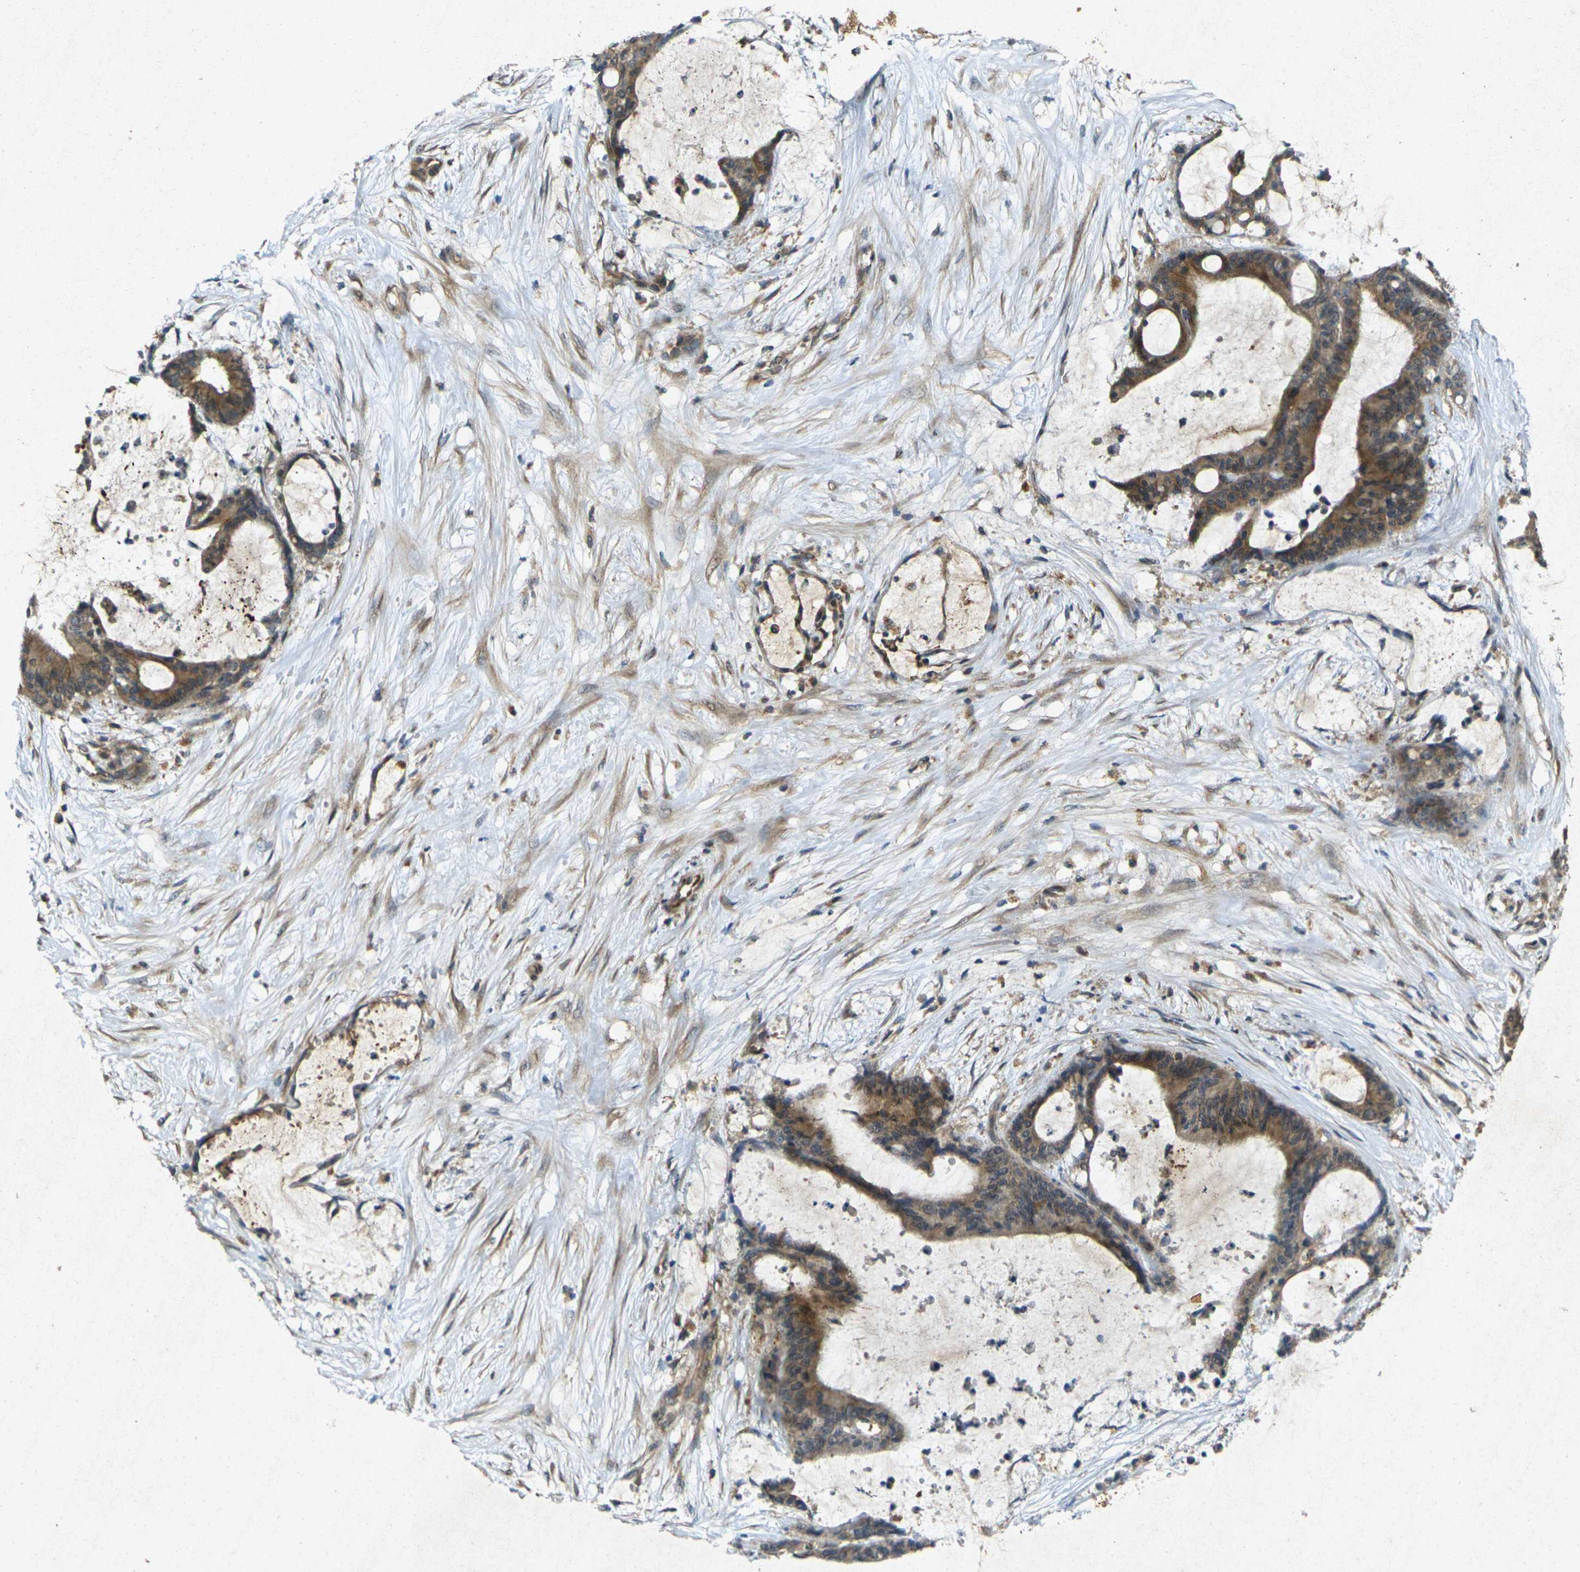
{"staining": {"intensity": "moderate", "quantity": ">75%", "location": "cytoplasmic/membranous"}, "tissue": "liver cancer", "cell_type": "Tumor cells", "image_type": "cancer", "snomed": [{"axis": "morphology", "description": "Cholangiocarcinoma"}, {"axis": "topography", "description": "Liver"}], "caption": "Protein staining of cholangiocarcinoma (liver) tissue displays moderate cytoplasmic/membranous staining in about >75% of tumor cells. The staining was performed using DAB (3,3'-diaminobenzidine) to visualize the protein expression in brown, while the nuclei were stained in blue with hematoxylin (Magnification: 20x).", "gene": "RGMA", "patient": {"sex": "female", "age": 73}}